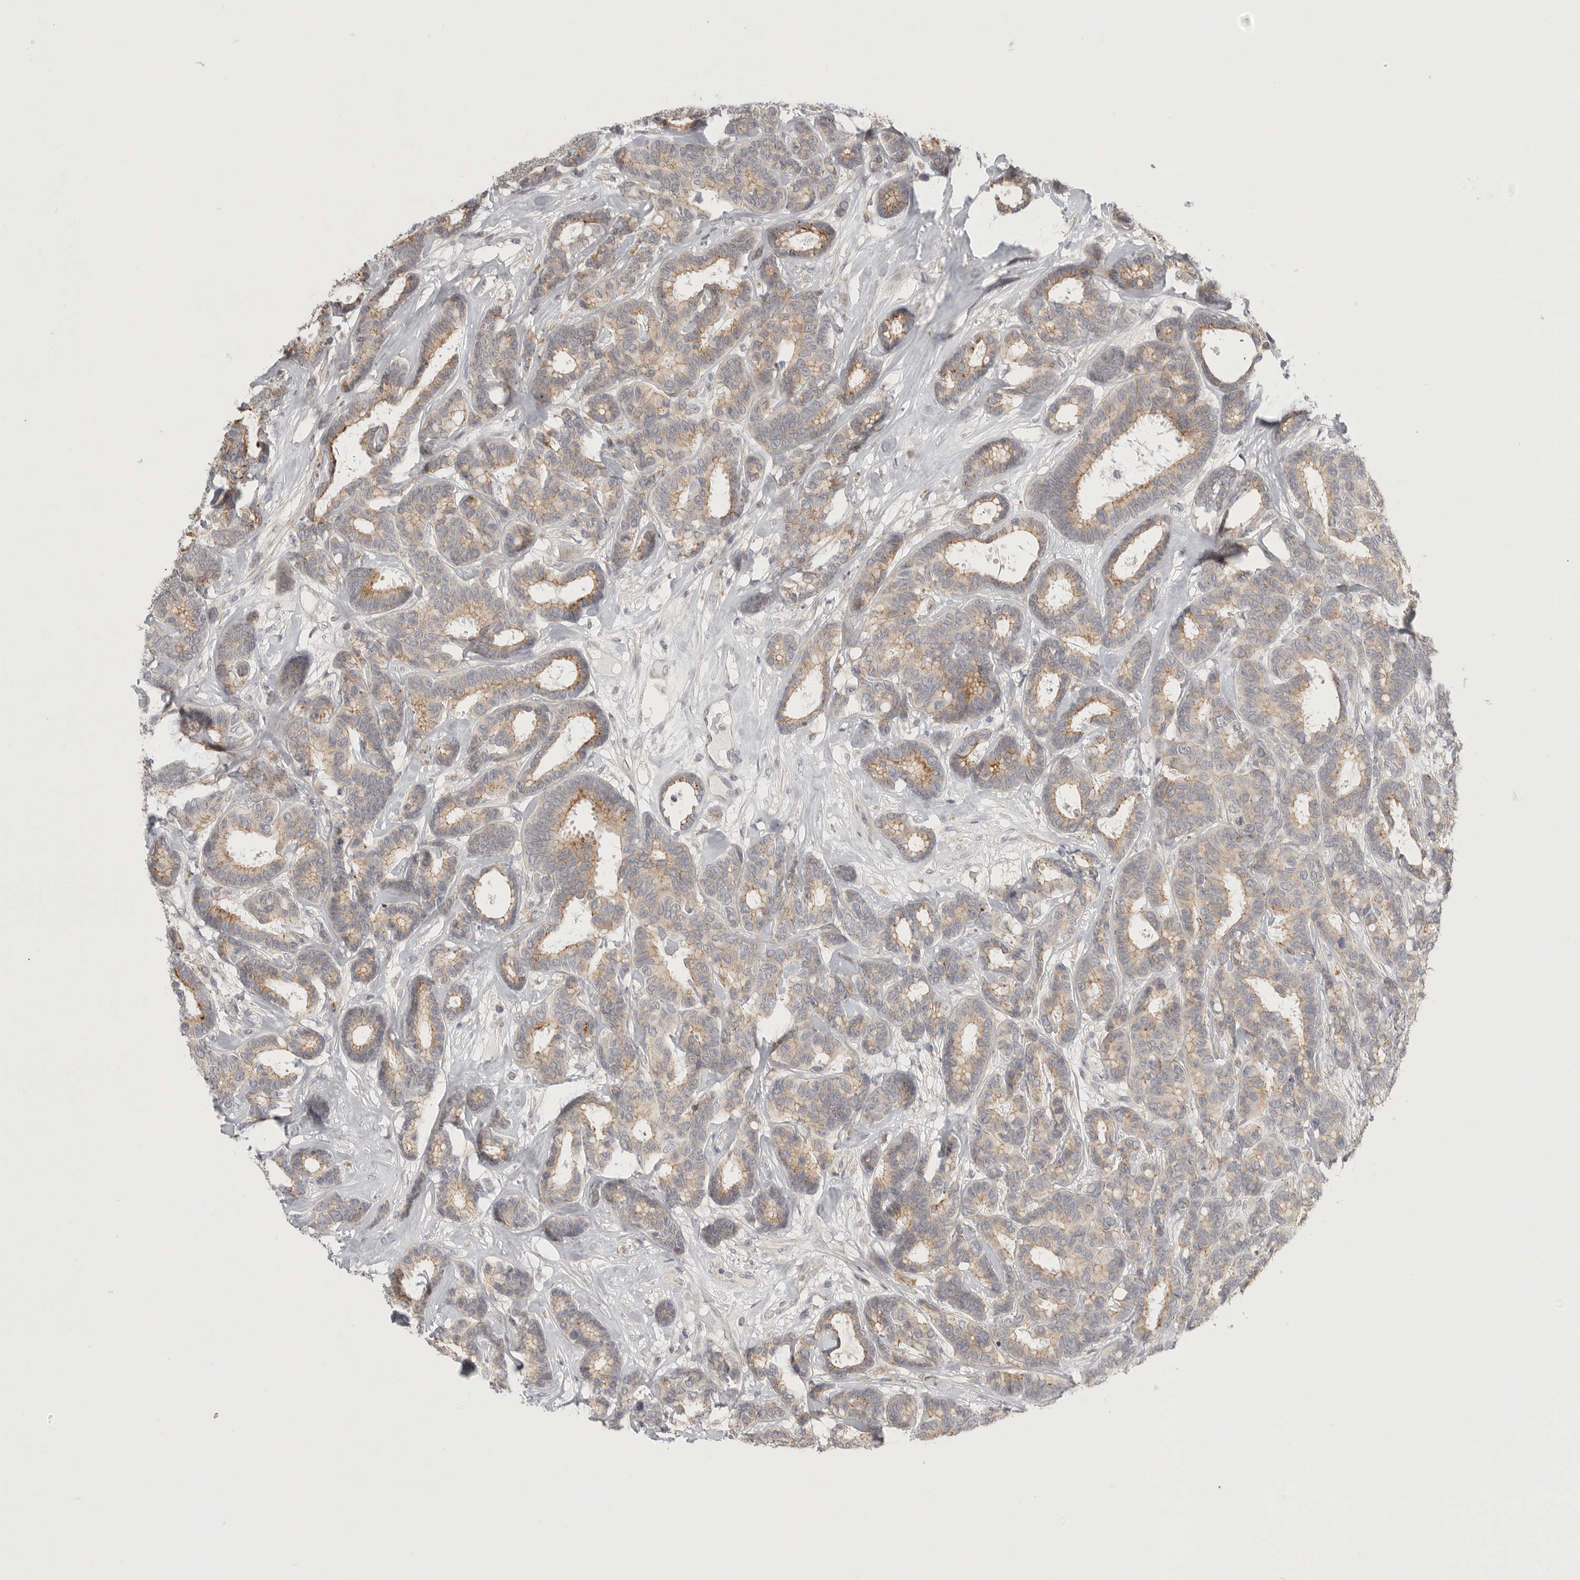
{"staining": {"intensity": "moderate", "quantity": ">75%", "location": "cytoplasmic/membranous"}, "tissue": "breast cancer", "cell_type": "Tumor cells", "image_type": "cancer", "snomed": [{"axis": "morphology", "description": "Duct carcinoma"}, {"axis": "topography", "description": "Breast"}], "caption": "Immunohistochemistry (IHC) (DAB) staining of intraductal carcinoma (breast) exhibits moderate cytoplasmic/membranous protein expression in approximately >75% of tumor cells.", "gene": "STAB2", "patient": {"sex": "female", "age": 87}}